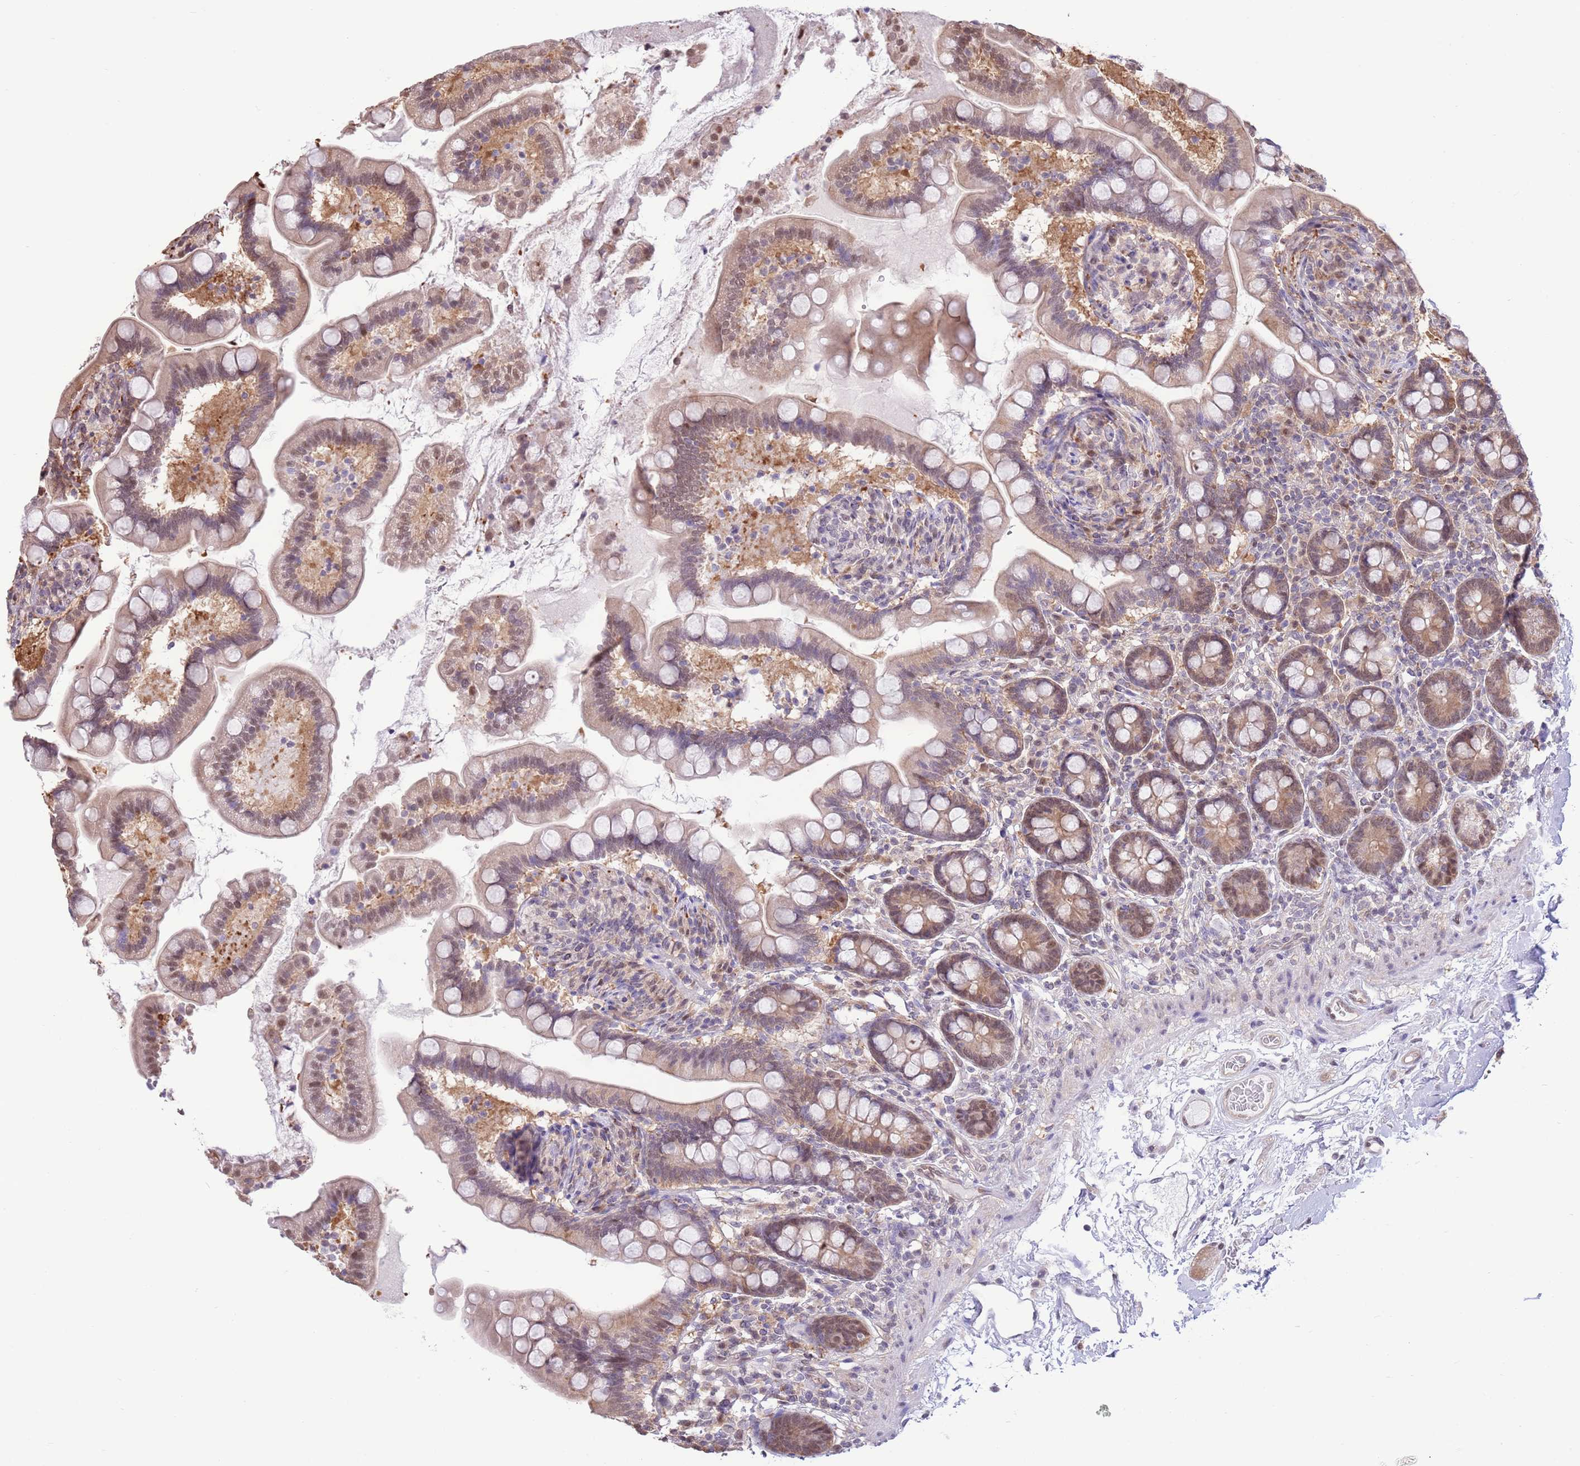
{"staining": {"intensity": "moderate", "quantity": "25%-75%", "location": "cytoplasmic/membranous,nuclear"}, "tissue": "small intestine", "cell_type": "Glandular cells", "image_type": "normal", "snomed": [{"axis": "morphology", "description": "Normal tissue, NOS"}, {"axis": "topography", "description": "Small intestine"}], "caption": "Protein analysis of benign small intestine demonstrates moderate cytoplasmic/membranous,nuclear staining in approximately 25%-75% of glandular cells. (DAB = brown stain, brightfield microscopy at high magnification).", "gene": "NSFL1C", "patient": {"sex": "female", "age": 64}}